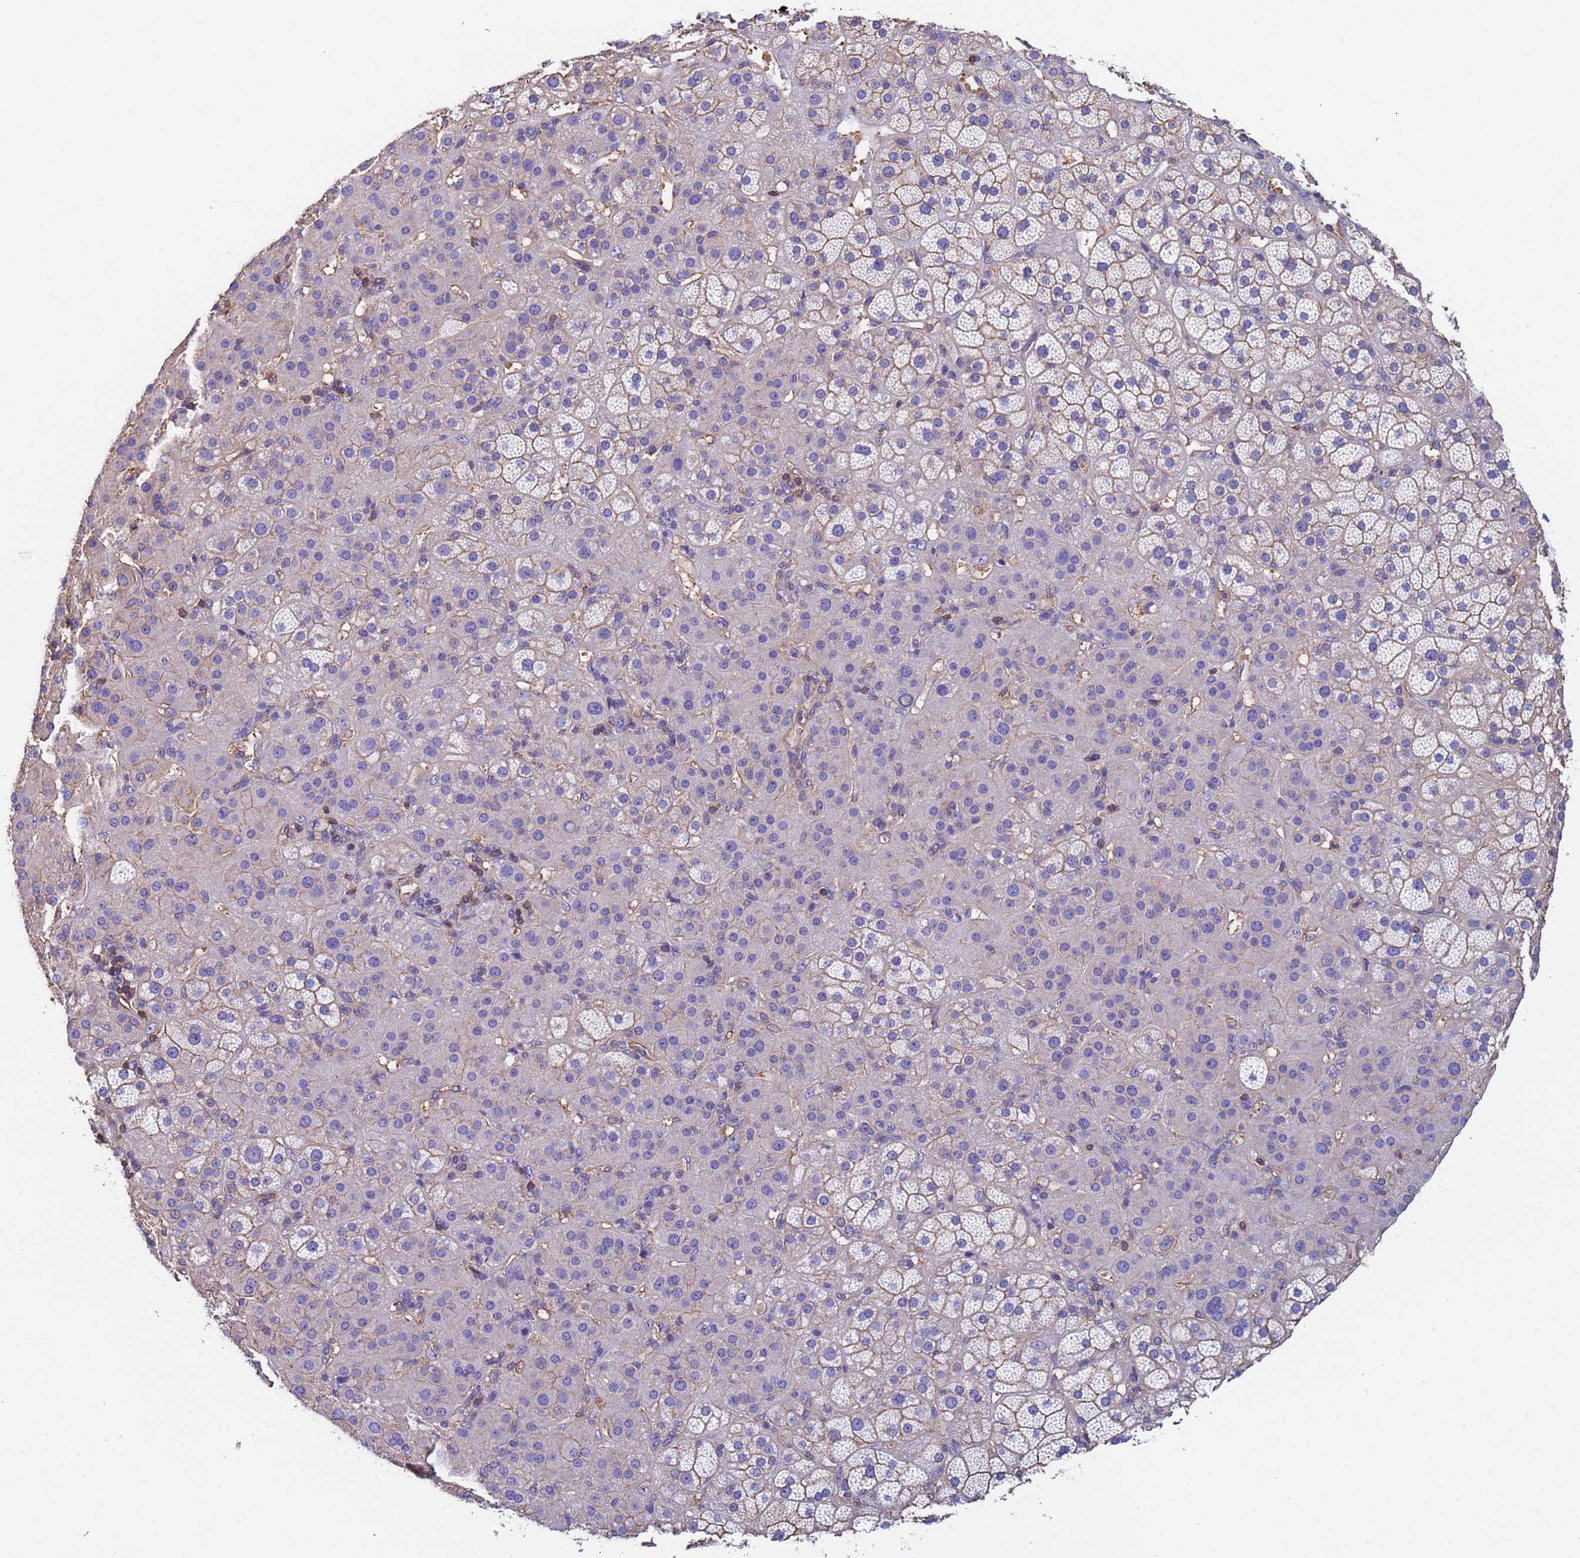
{"staining": {"intensity": "weak", "quantity": "<25%", "location": "cytoplasmic/membranous"}, "tissue": "adrenal gland", "cell_type": "Glandular cells", "image_type": "normal", "snomed": [{"axis": "morphology", "description": "Normal tissue, NOS"}, {"axis": "topography", "description": "Adrenal gland"}], "caption": "A high-resolution micrograph shows immunohistochemistry staining of benign adrenal gland, which displays no significant expression in glandular cells. (DAB immunohistochemistry (IHC), high magnification).", "gene": "MYL12A", "patient": {"sex": "female", "age": 70}}